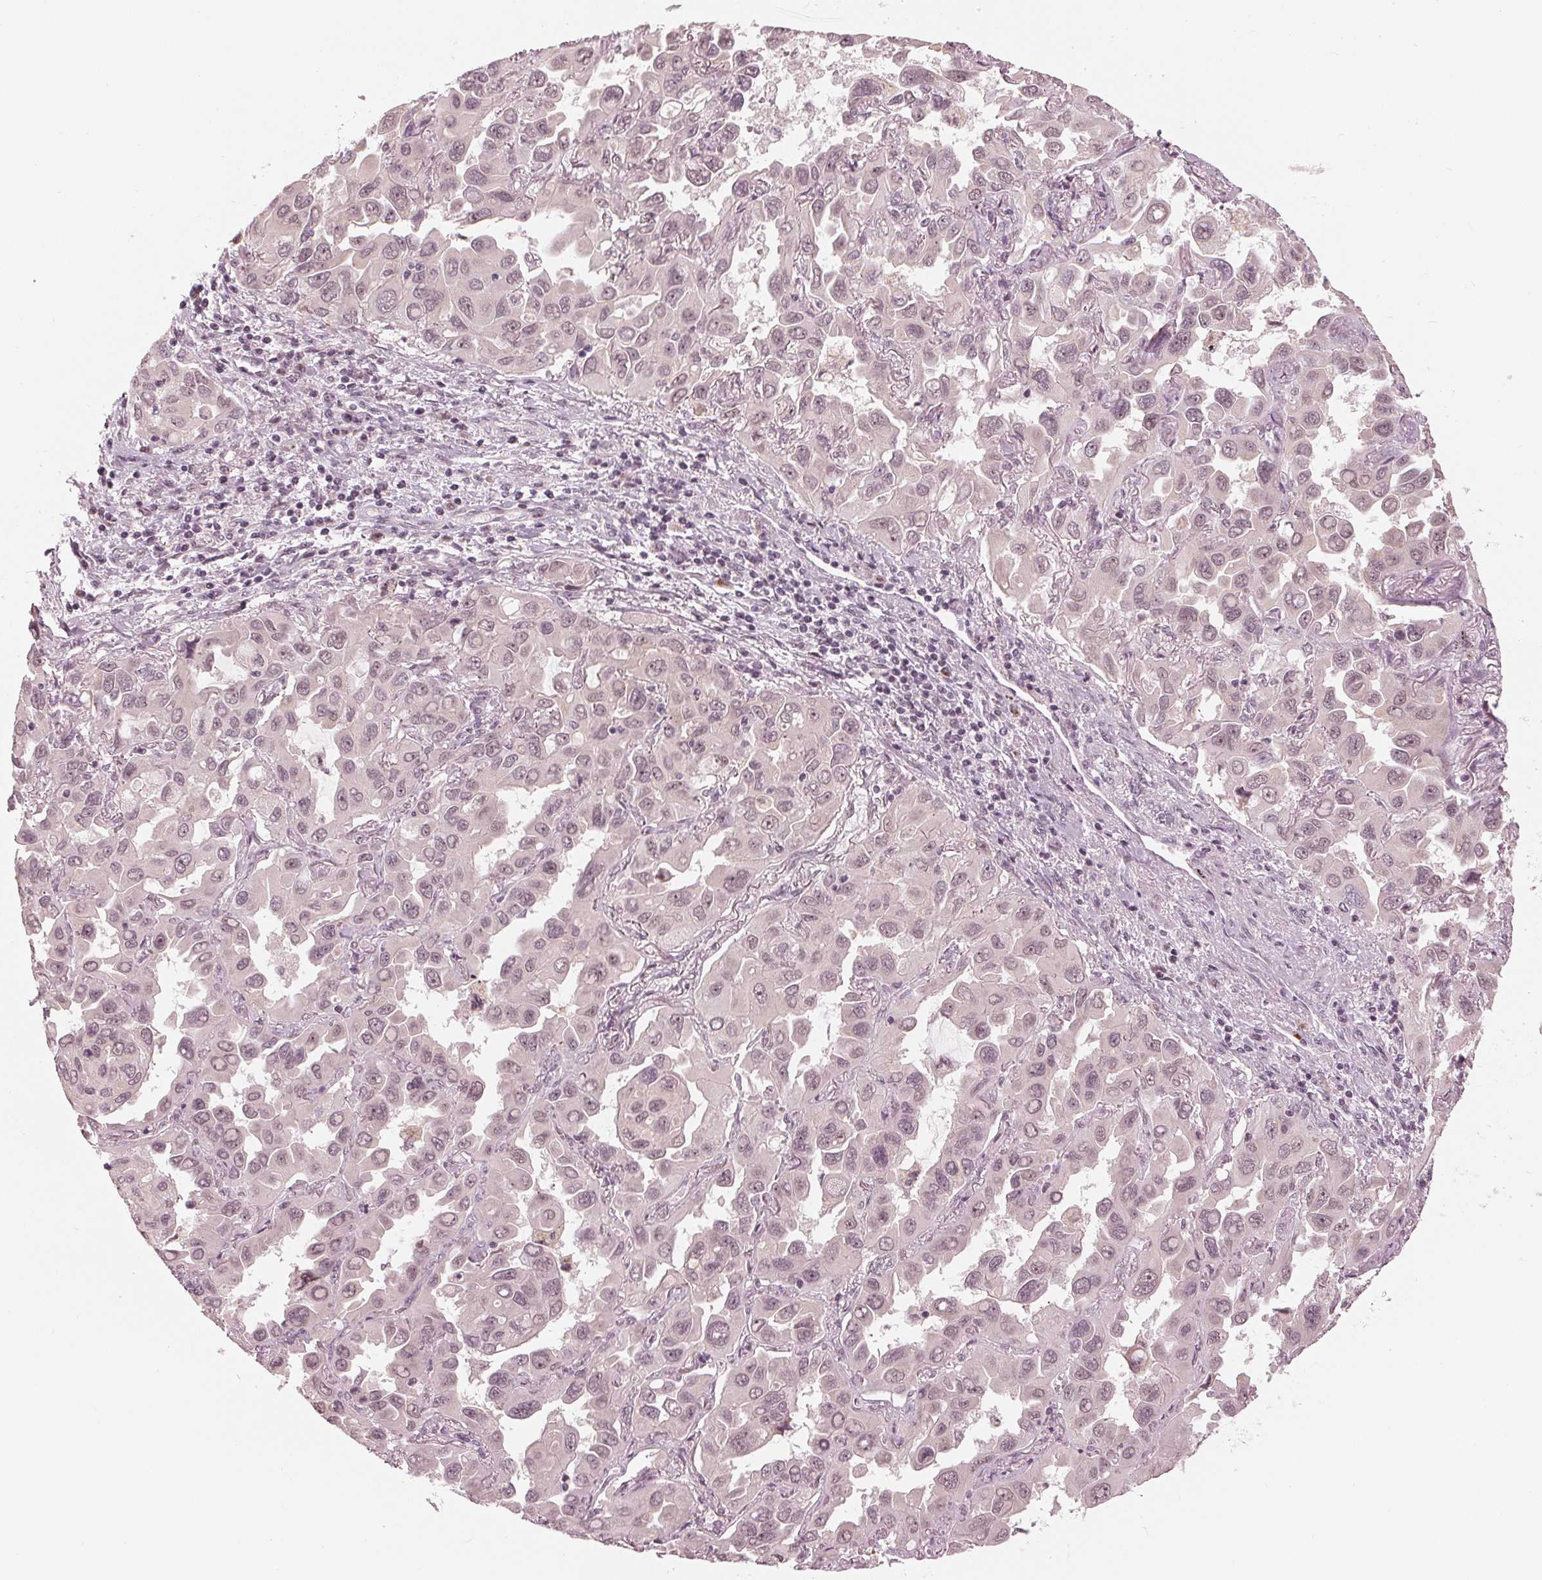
{"staining": {"intensity": "weak", "quantity": "25%-75%", "location": "nuclear"}, "tissue": "lung cancer", "cell_type": "Tumor cells", "image_type": "cancer", "snomed": [{"axis": "morphology", "description": "Adenocarcinoma, NOS"}, {"axis": "topography", "description": "Lung"}], "caption": "Immunohistochemistry photomicrograph of human lung cancer stained for a protein (brown), which demonstrates low levels of weak nuclear positivity in approximately 25%-75% of tumor cells.", "gene": "SLX4", "patient": {"sex": "male", "age": 64}}